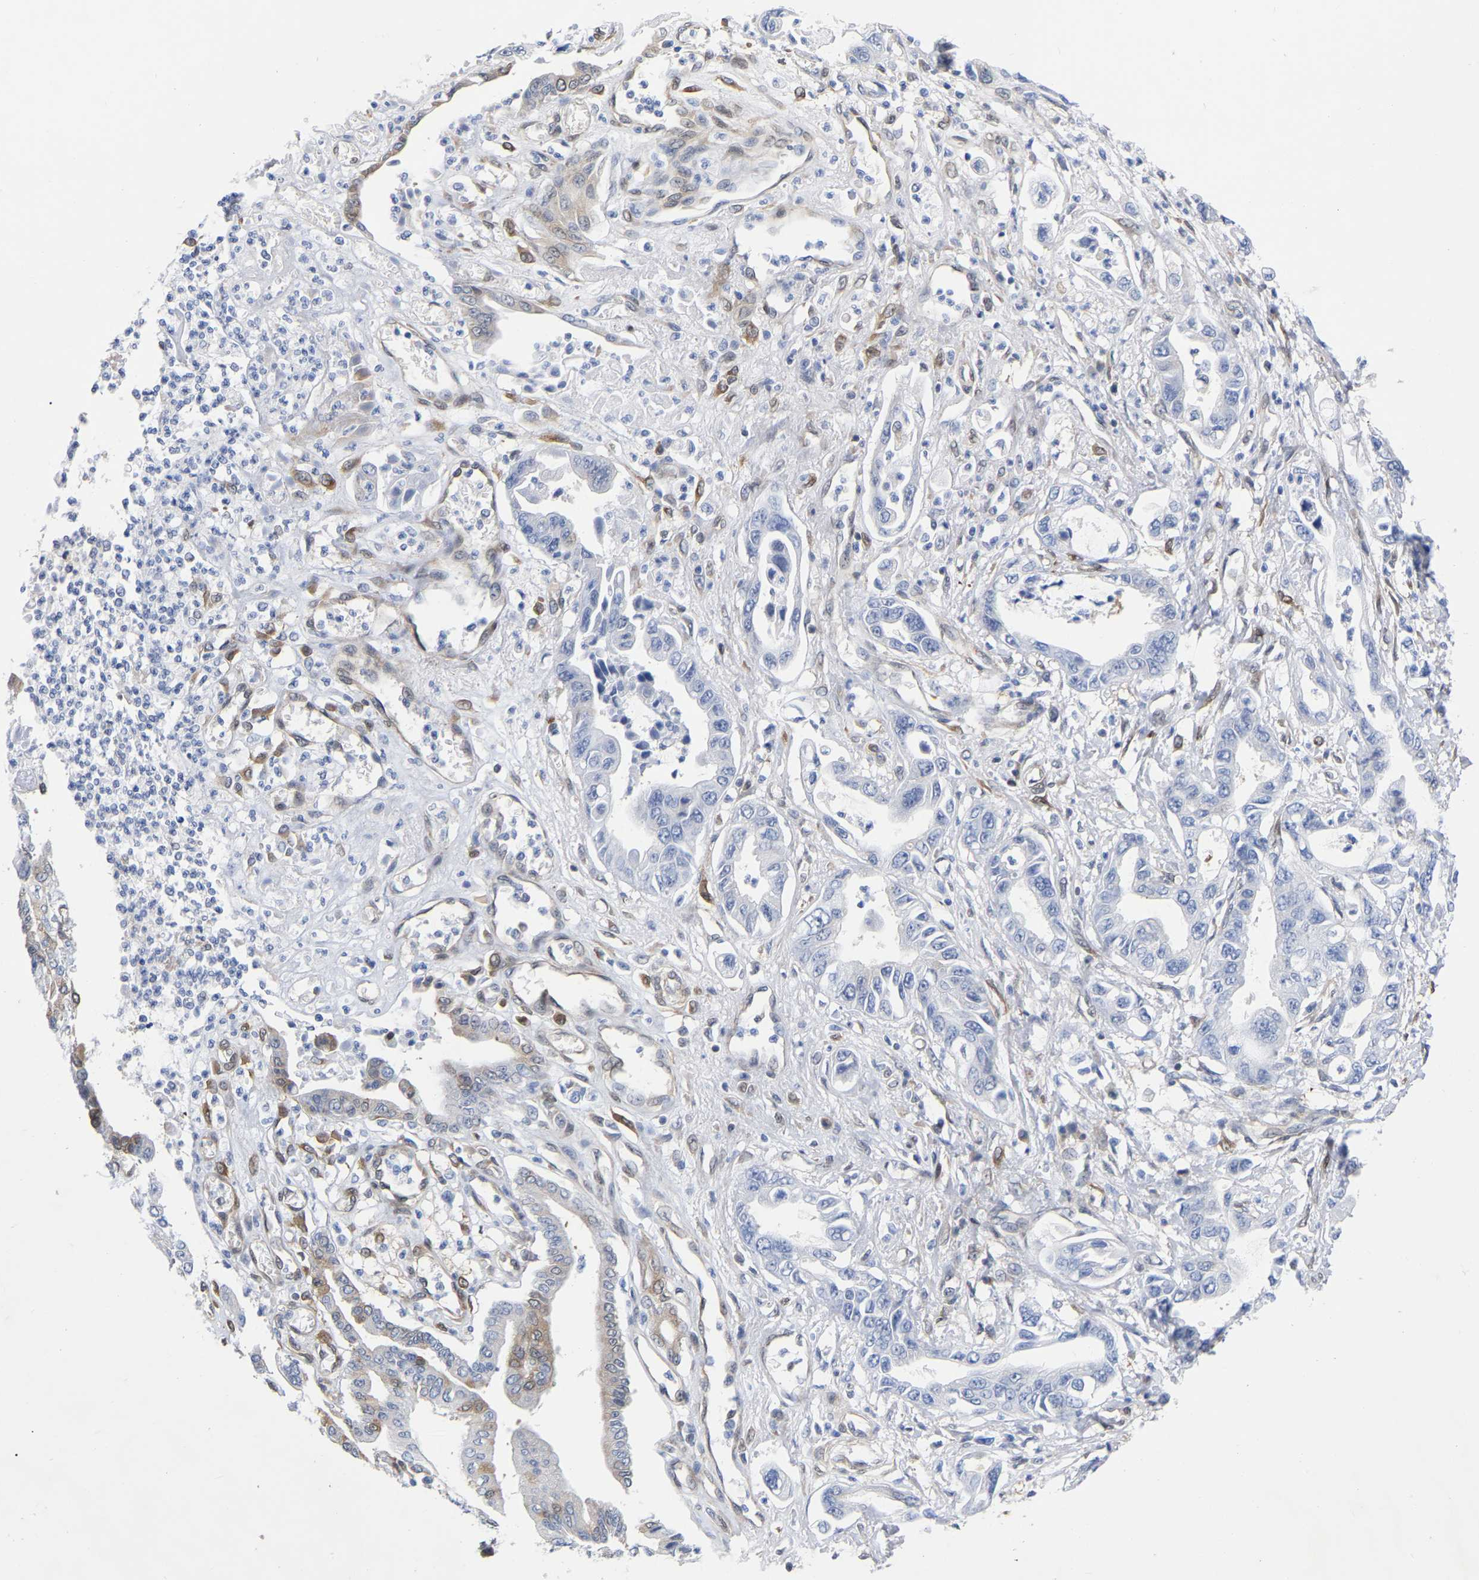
{"staining": {"intensity": "negative", "quantity": "none", "location": "none"}, "tissue": "pancreatic cancer", "cell_type": "Tumor cells", "image_type": "cancer", "snomed": [{"axis": "morphology", "description": "Adenocarcinoma, NOS"}, {"axis": "topography", "description": "Pancreas"}], "caption": "A histopathology image of human pancreatic cancer (adenocarcinoma) is negative for staining in tumor cells.", "gene": "UBE4B", "patient": {"sex": "male", "age": 56}}